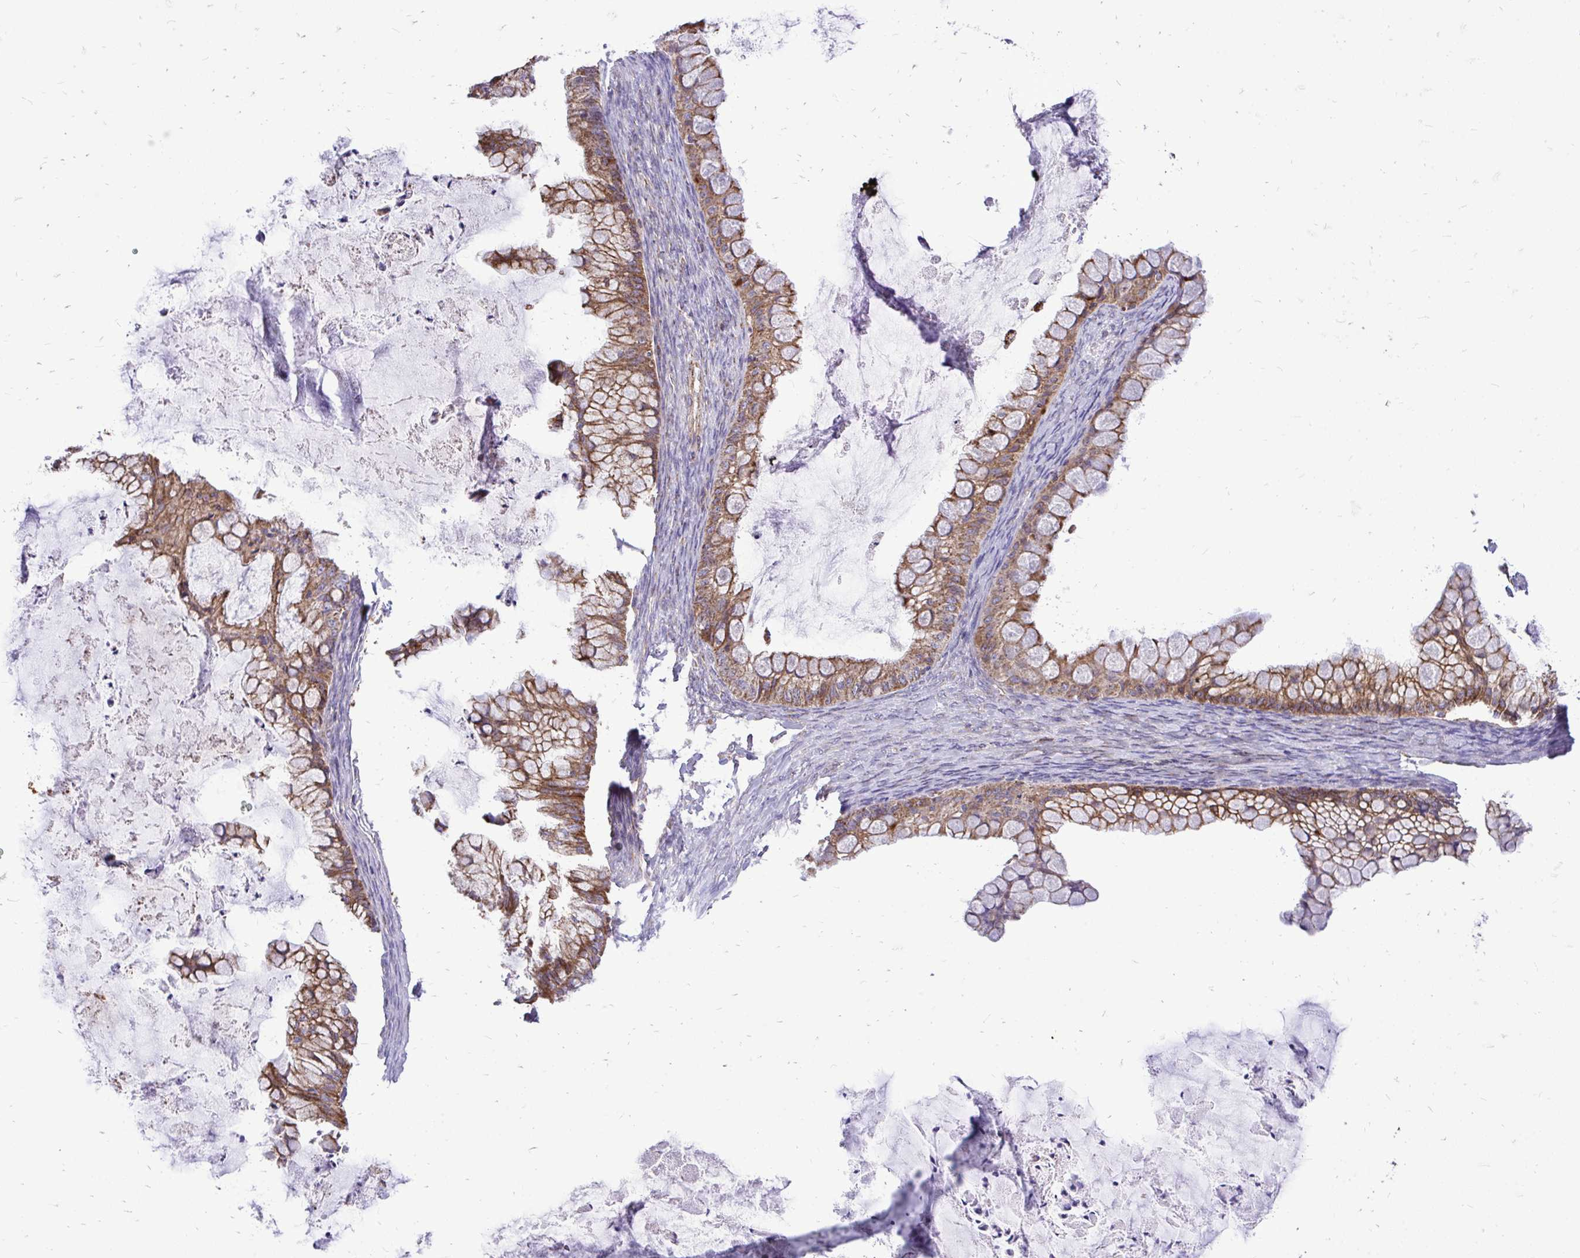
{"staining": {"intensity": "moderate", "quantity": ">75%", "location": "cytoplasmic/membranous"}, "tissue": "ovarian cancer", "cell_type": "Tumor cells", "image_type": "cancer", "snomed": [{"axis": "morphology", "description": "Cystadenocarcinoma, mucinous, NOS"}, {"axis": "topography", "description": "Ovary"}], "caption": "The immunohistochemical stain highlights moderate cytoplasmic/membranous expression in tumor cells of ovarian mucinous cystadenocarcinoma tissue.", "gene": "UBE2C", "patient": {"sex": "female", "age": 35}}